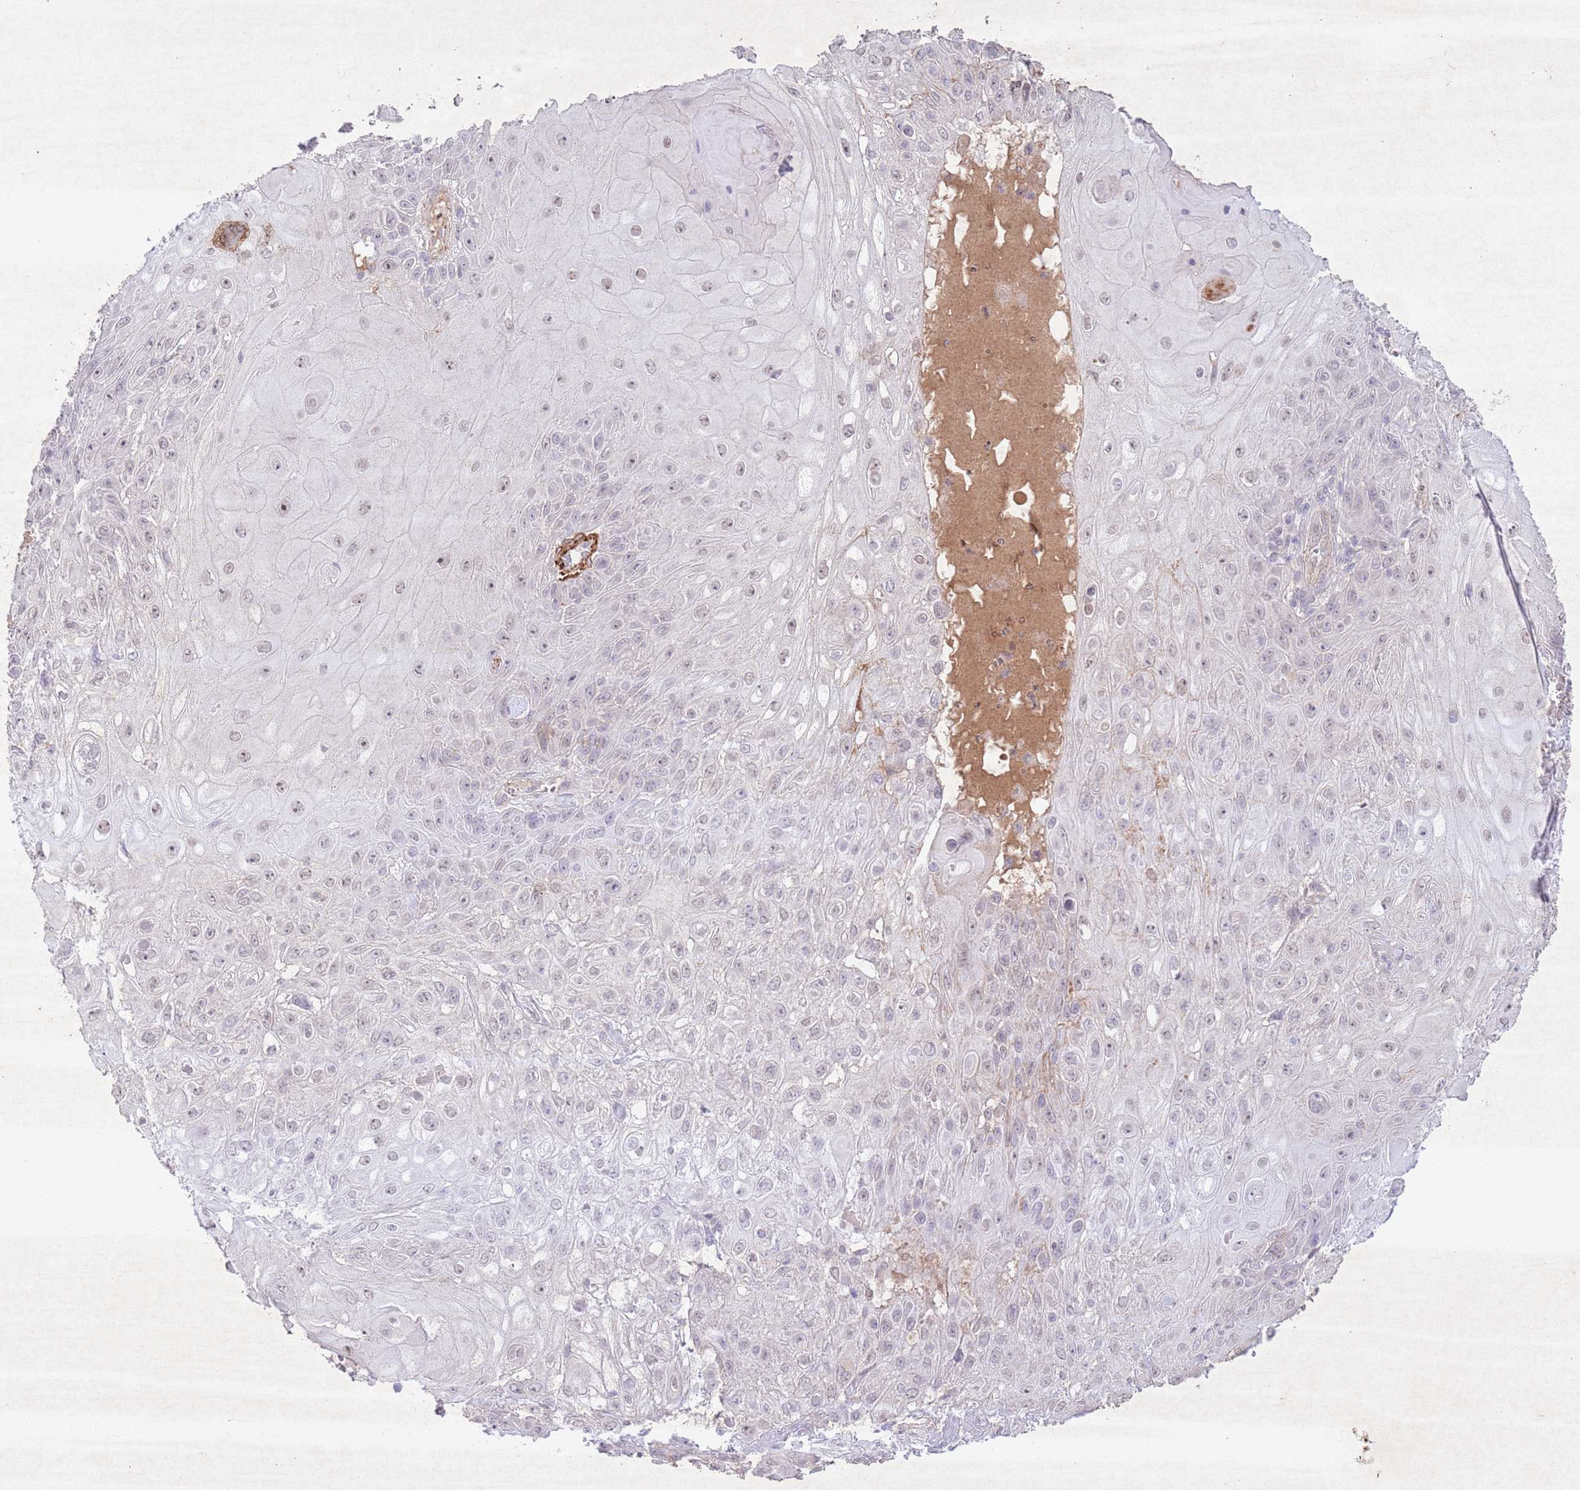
{"staining": {"intensity": "weak", "quantity": "25%-75%", "location": "nuclear"}, "tissue": "skin cancer", "cell_type": "Tumor cells", "image_type": "cancer", "snomed": [{"axis": "morphology", "description": "Normal tissue, NOS"}, {"axis": "morphology", "description": "Squamous cell carcinoma, NOS"}, {"axis": "topography", "description": "Skin"}, {"axis": "topography", "description": "Cartilage tissue"}], "caption": "This image reveals immunohistochemistry (IHC) staining of skin squamous cell carcinoma, with low weak nuclear positivity in about 25%-75% of tumor cells.", "gene": "CCNI", "patient": {"sex": "female", "age": 79}}